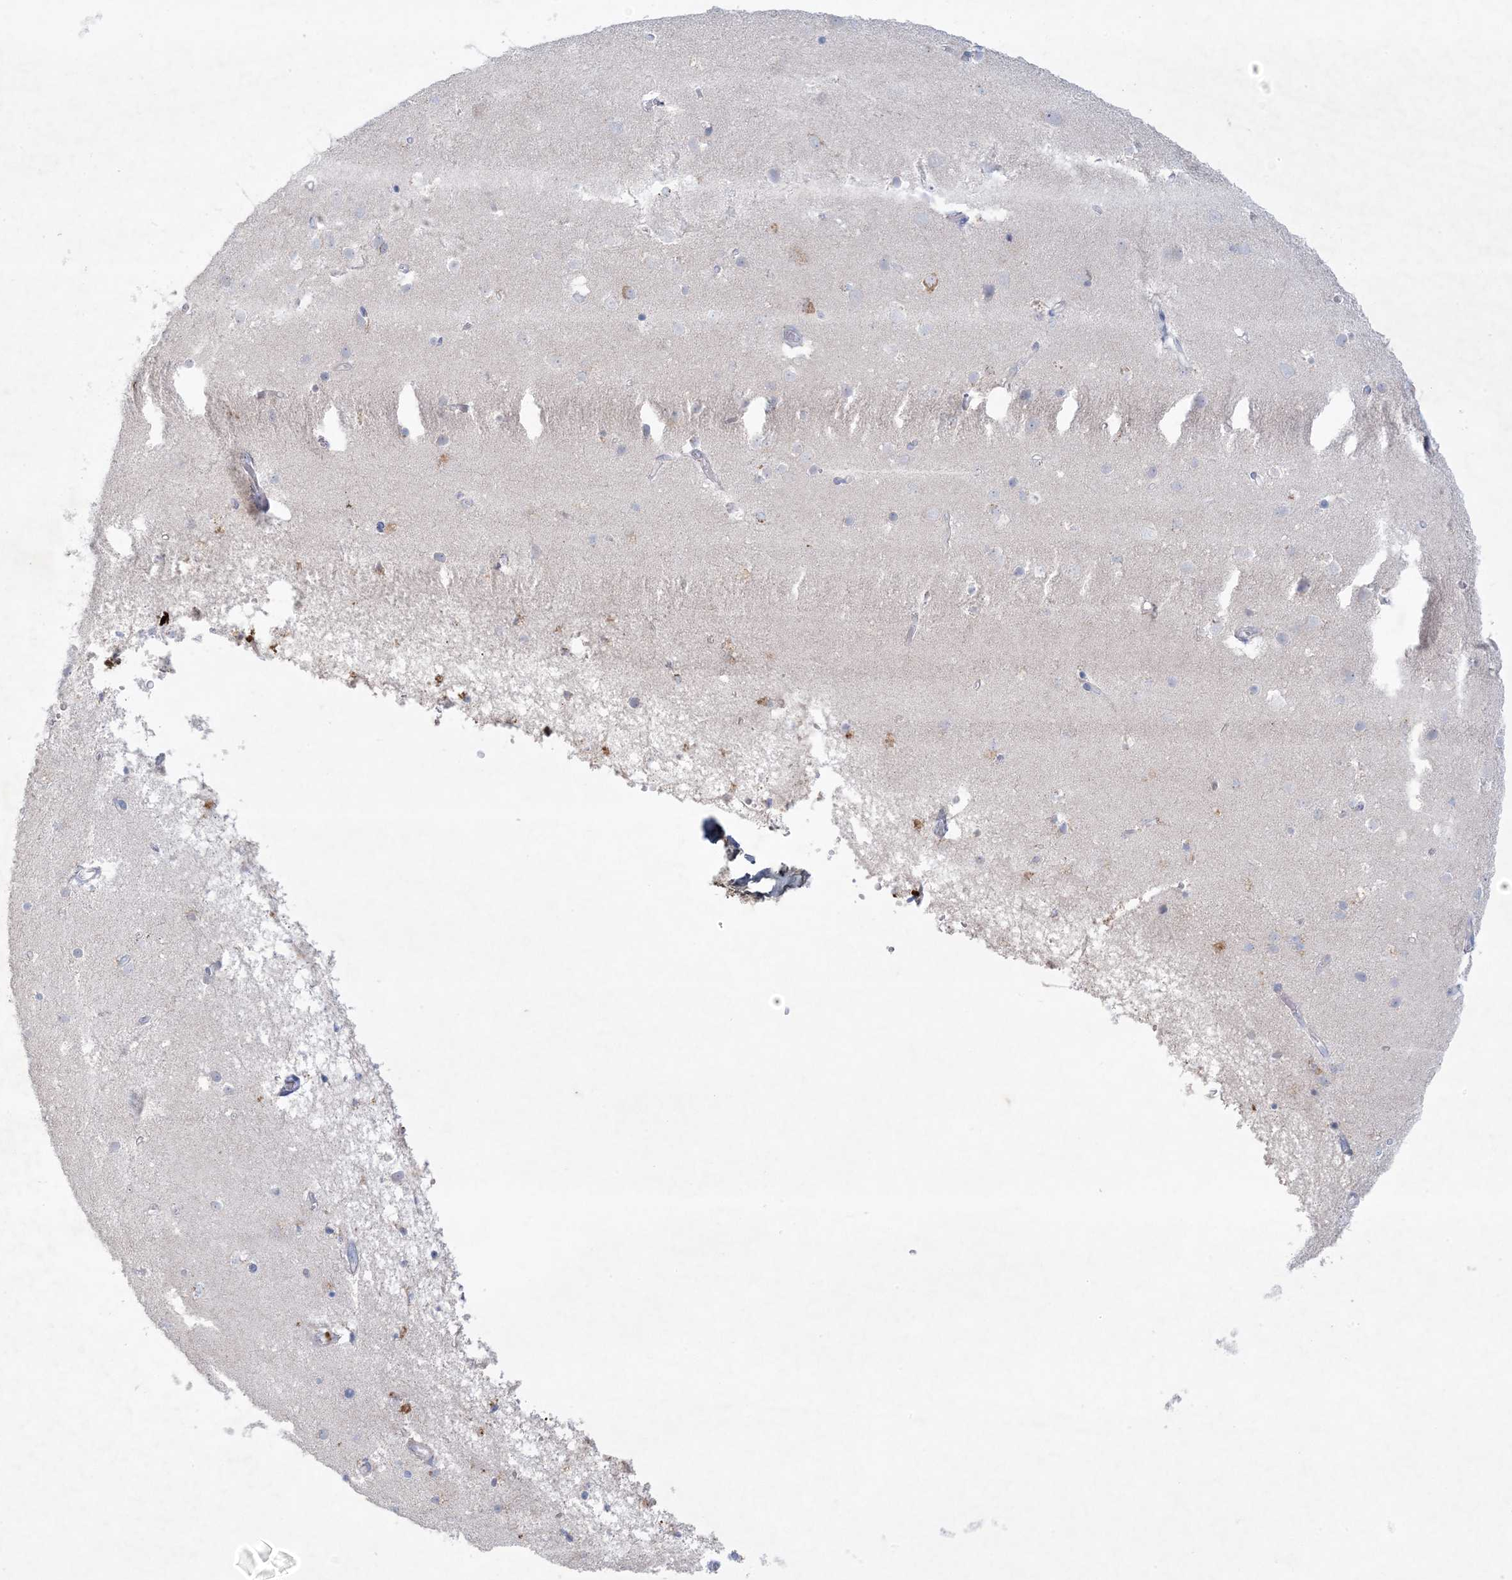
{"staining": {"intensity": "negative", "quantity": "none", "location": "none"}, "tissue": "cerebral cortex", "cell_type": "Endothelial cells", "image_type": "normal", "snomed": [{"axis": "morphology", "description": "Normal tissue, NOS"}, {"axis": "topography", "description": "Cerebral cortex"}], "caption": "This is an immunohistochemistry (IHC) image of normal human cerebral cortex. There is no staining in endothelial cells.", "gene": "KCTD6", "patient": {"sex": "male", "age": 54}}